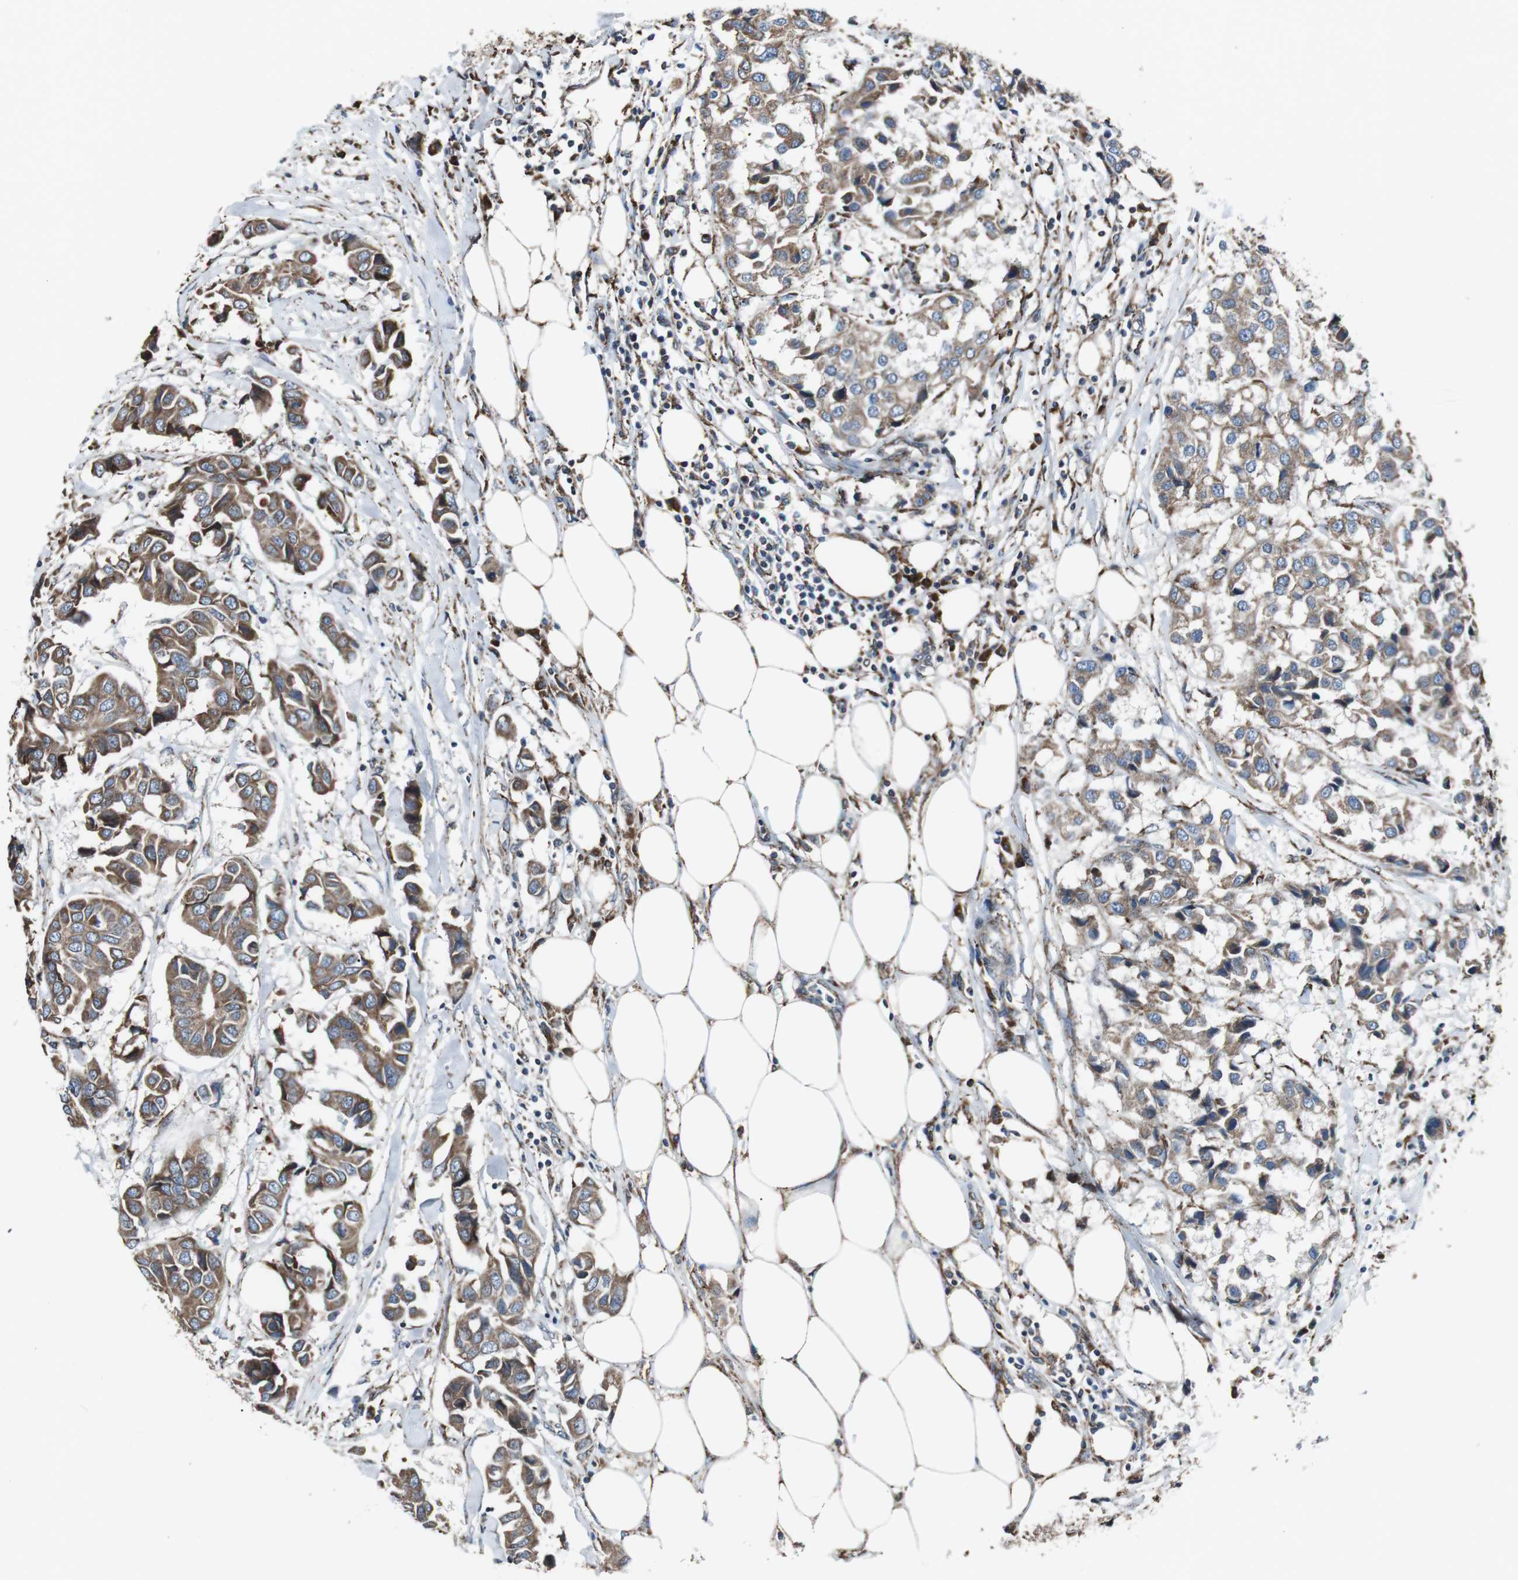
{"staining": {"intensity": "moderate", "quantity": ">75%", "location": "cytoplasmic/membranous"}, "tissue": "breast cancer", "cell_type": "Tumor cells", "image_type": "cancer", "snomed": [{"axis": "morphology", "description": "Duct carcinoma"}, {"axis": "topography", "description": "Breast"}], "caption": "A high-resolution image shows IHC staining of breast cancer (infiltrating ductal carcinoma), which exhibits moderate cytoplasmic/membranous expression in approximately >75% of tumor cells. The protein of interest is stained brown, and the nuclei are stained in blue (DAB (3,3'-diaminobenzidine) IHC with brightfield microscopy, high magnification).", "gene": "CISD2", "patient": {"sex": "female", "age": 80}}